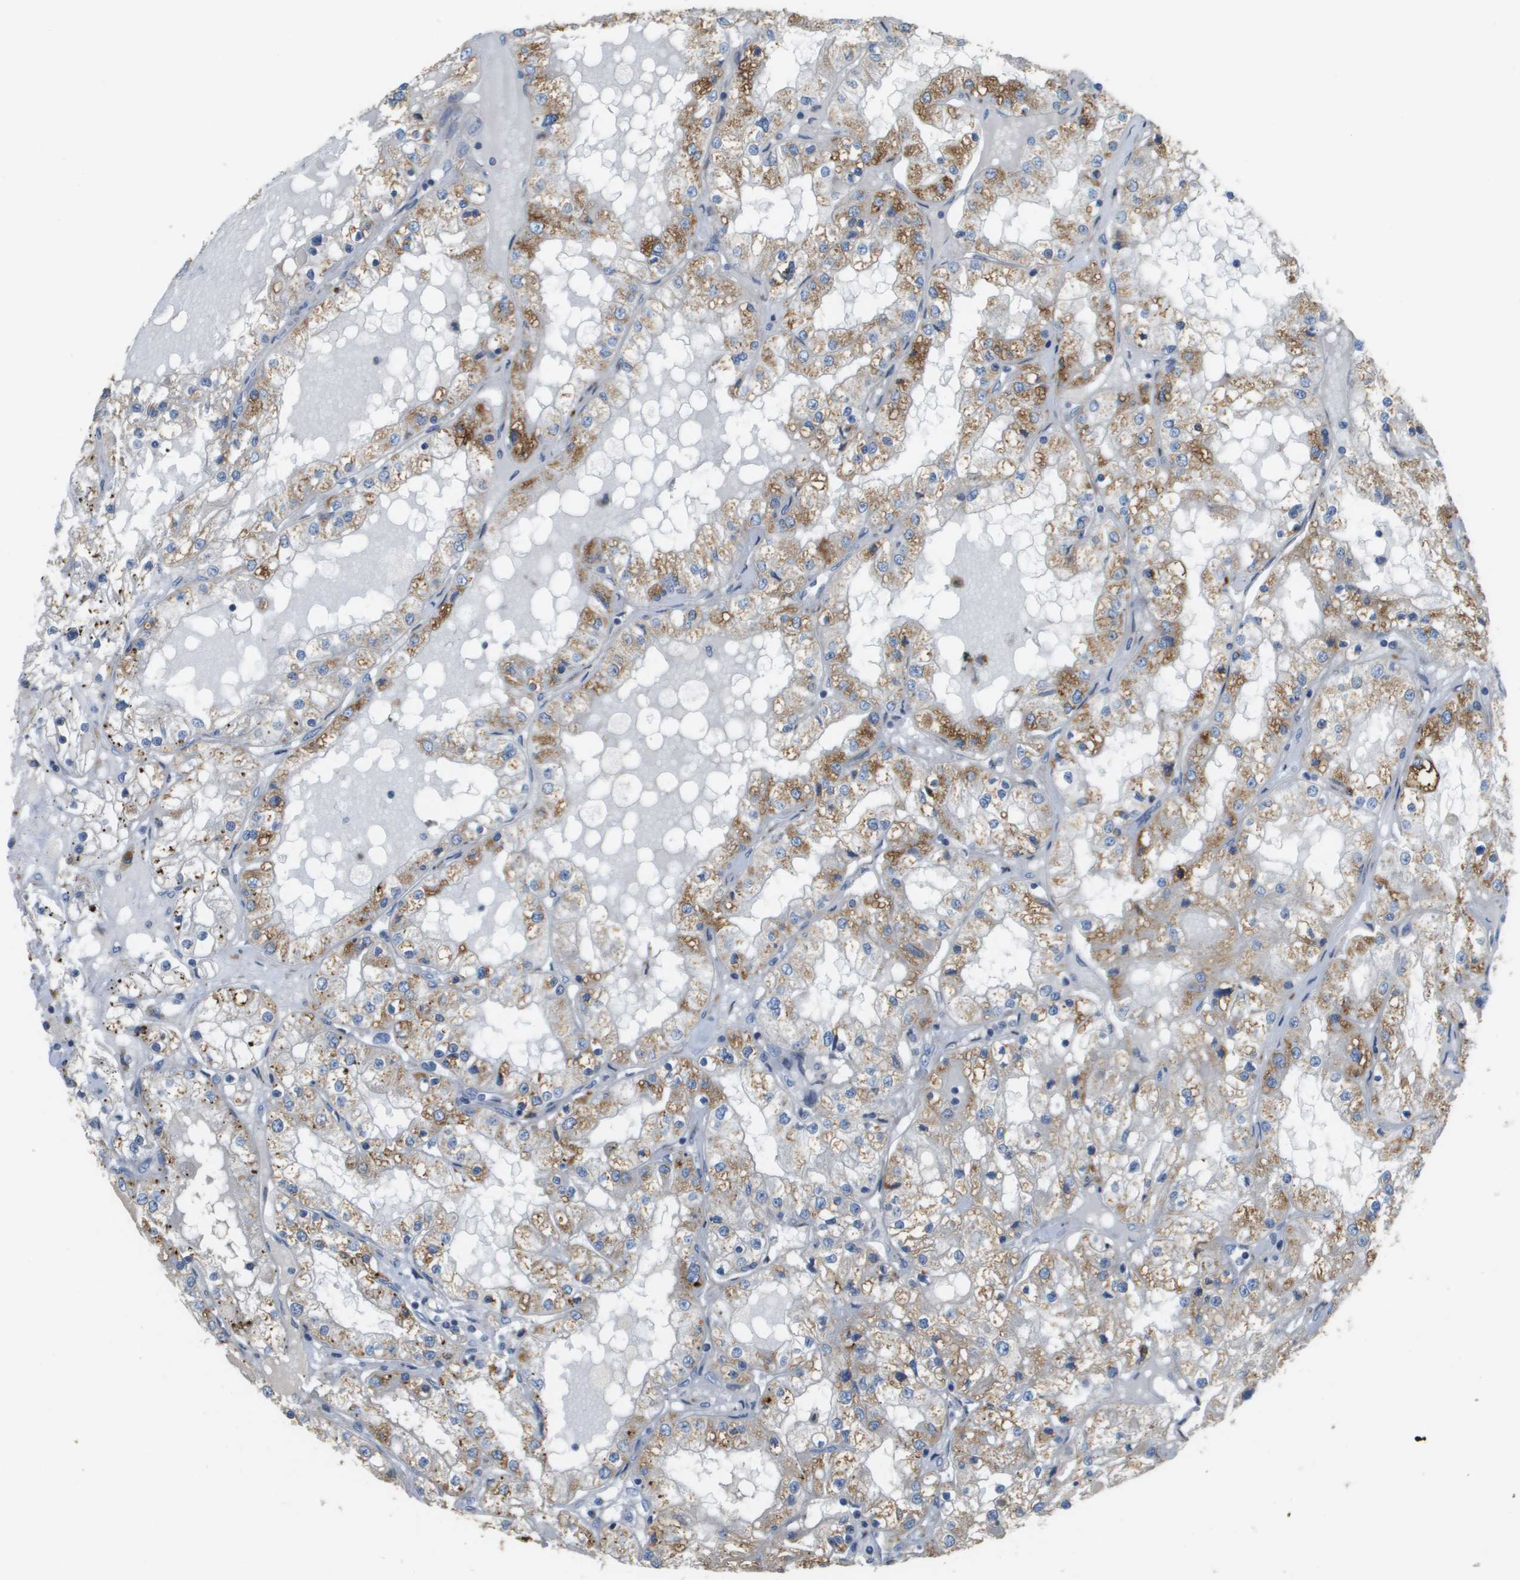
{"staining": {"intensity": "moderate", "quantity": ">75%", "location": "cytoplasmic/membranous"}, "tissue": "renal cancer", "cell_type": "Tumor cells", "image_type": "cancer", "snomed": [{"axis": "morphology", "description": "Adenocarcinoma, NOS"}, {"axis": "topography", "description": "Kidney"}], "caption": "Moderate cytoplasmic/membranous positivity is appreciated in approximately >75% of tumor cells in renal adenocarcinoma. (DAB (3,3'-diaminobenzidine) IHC with brightfield microscopy, high magnification).", "gene": "CASP10", "patient": {"sex": "male", "age": 68}}